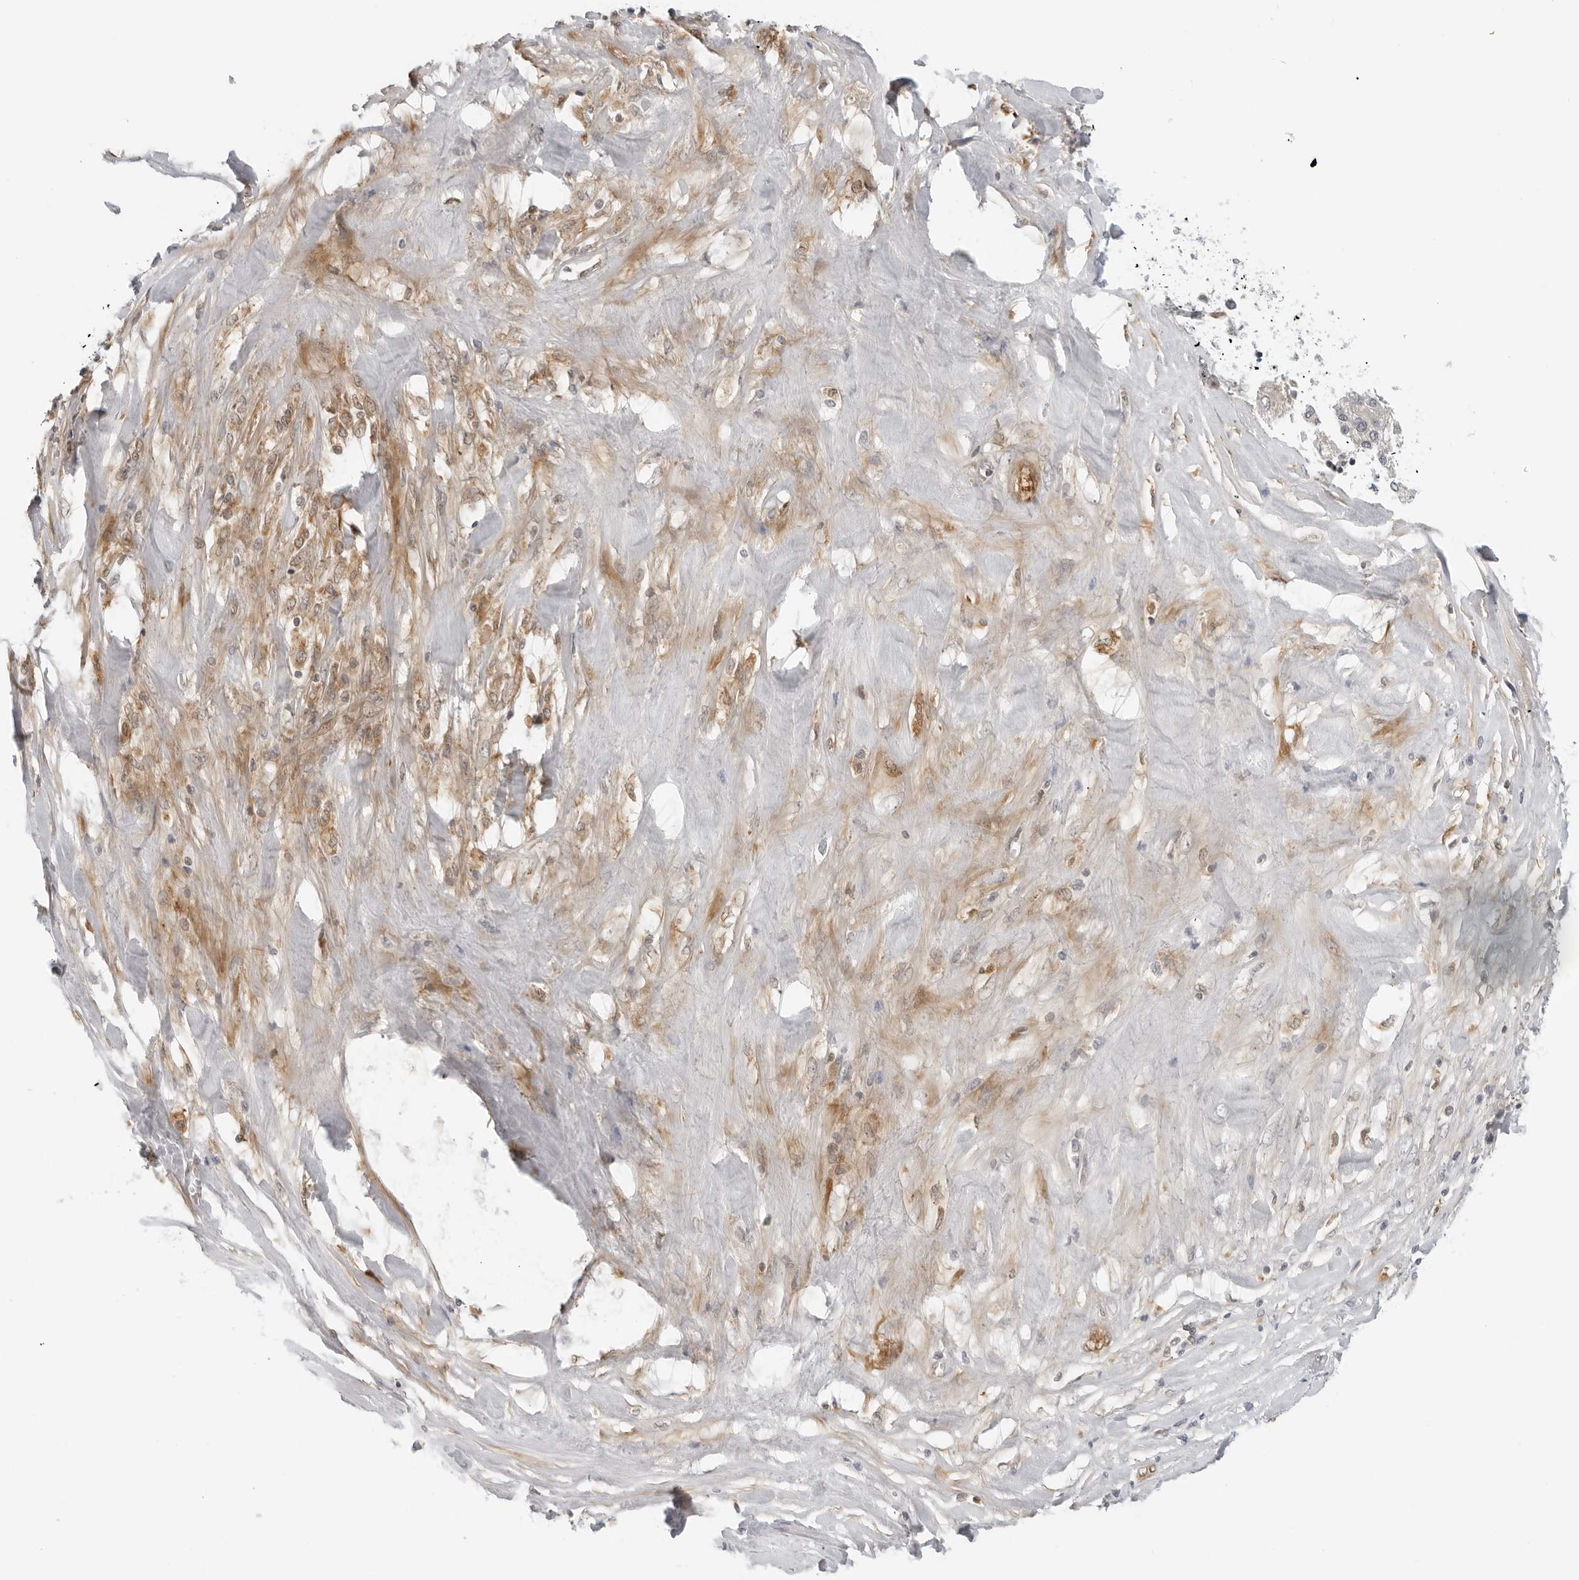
{"staining": {"intensity": "weak", "quantity": "25%-75%", "location": "cytoplasmic/membranous,nuclear"}, "tissue": "liver cancer", "cell_type": "Tumor cells", "image_type": "cancer", "snomed": [{"axis": "morphology", "description": "Cholangiocarcinoma"}, {"axis": "topography", "description": "Liver"}], "caption": "Cholangiocarcinoma (liver) was stained to show a protein in brown. There is low levels of weak cytoplasmic/membranous and nuclear positivity in approximately 25%-75% of tumor cells.", "gene": "SUGCT", "patient": {"sex": "female", "age": 52}}